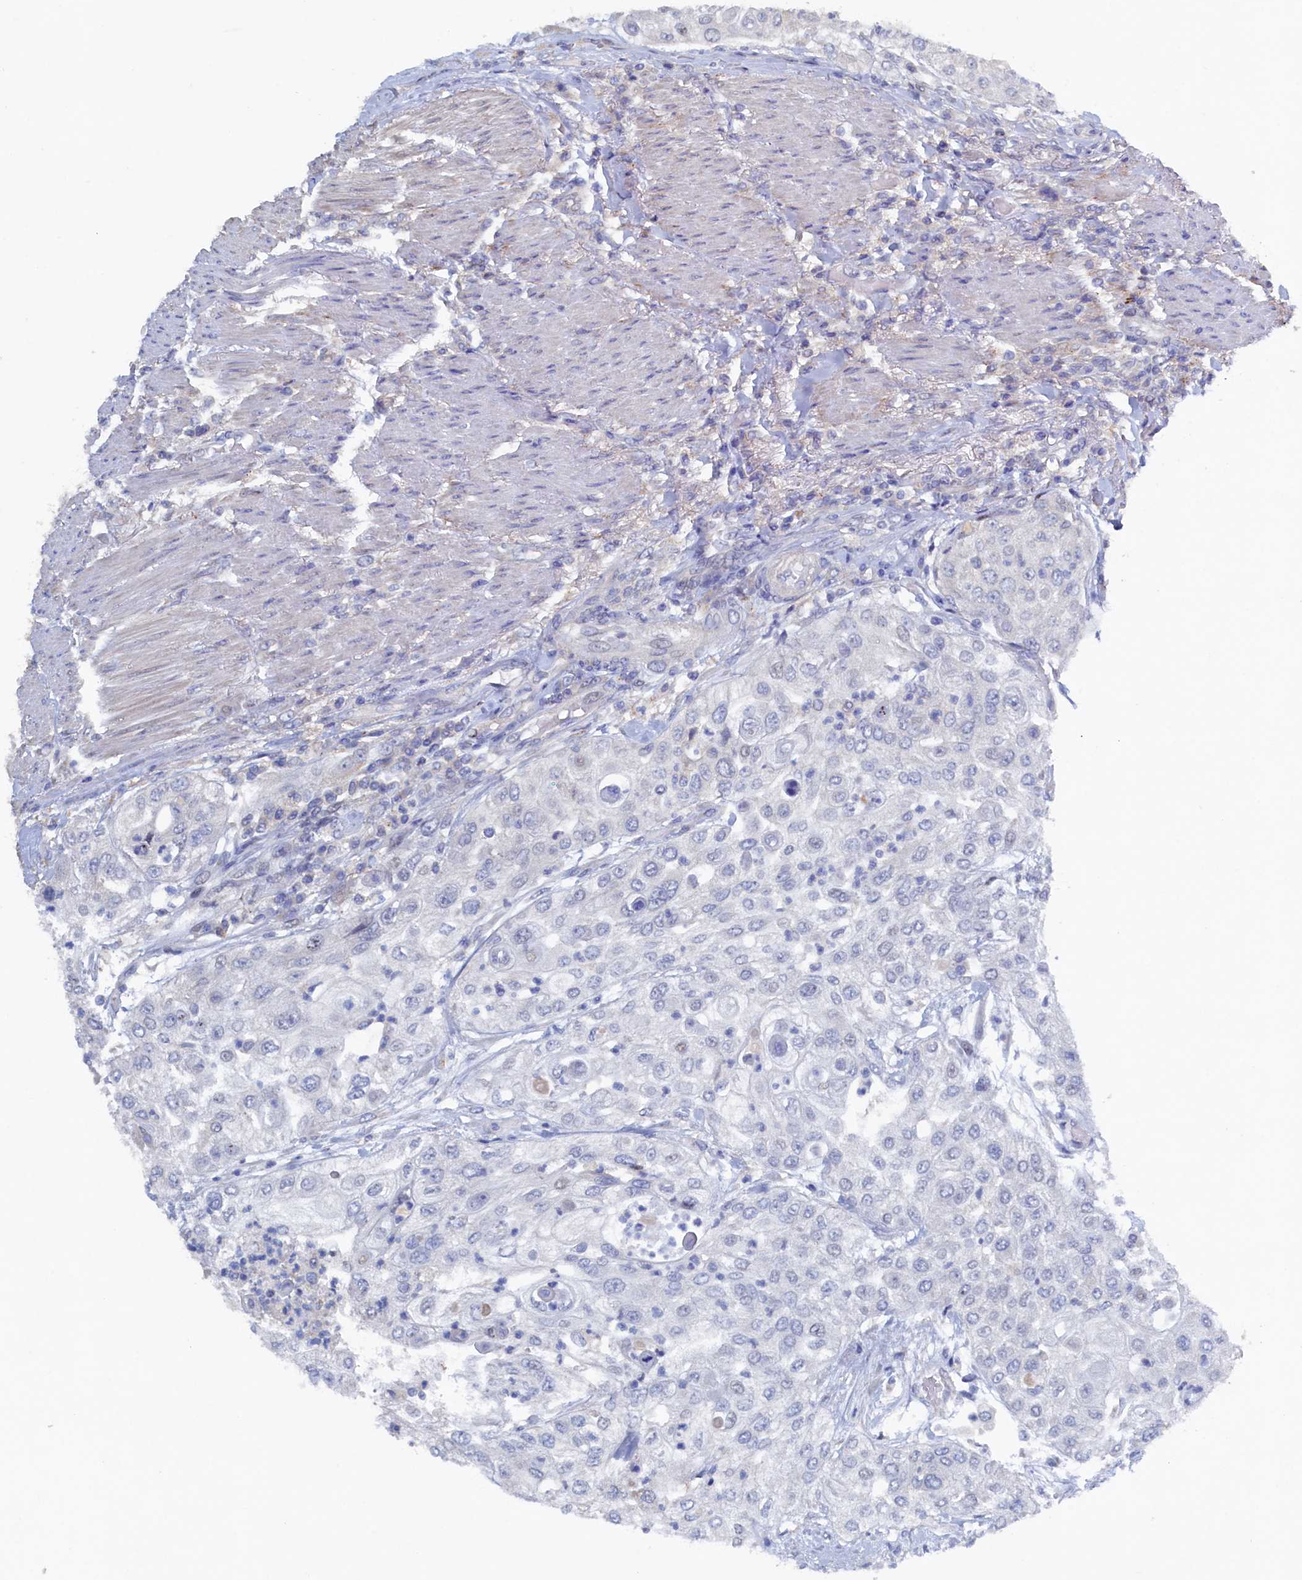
{"staining": {"intensity": "negative", "quantity": "none", "location": "none"}, "tissue": "urothelial cancer", "cell_type": "Tumor cells", "image_type": "cancer", "snomed": [{"axis": "morphology", "description": "Urothelial carcinoma, High grade"}, {"axis": "topography", "description": "Urinary bladder"}], "caption": "IHC of high-grade urothelial carcinoma shows no expression in tumor cells. The staining is performed using DAB brown chromogen with nuclei counter-stained in using hematoxylin.", "gene": "CBLIF", "patient": {"sex": "female", "age": 79}}